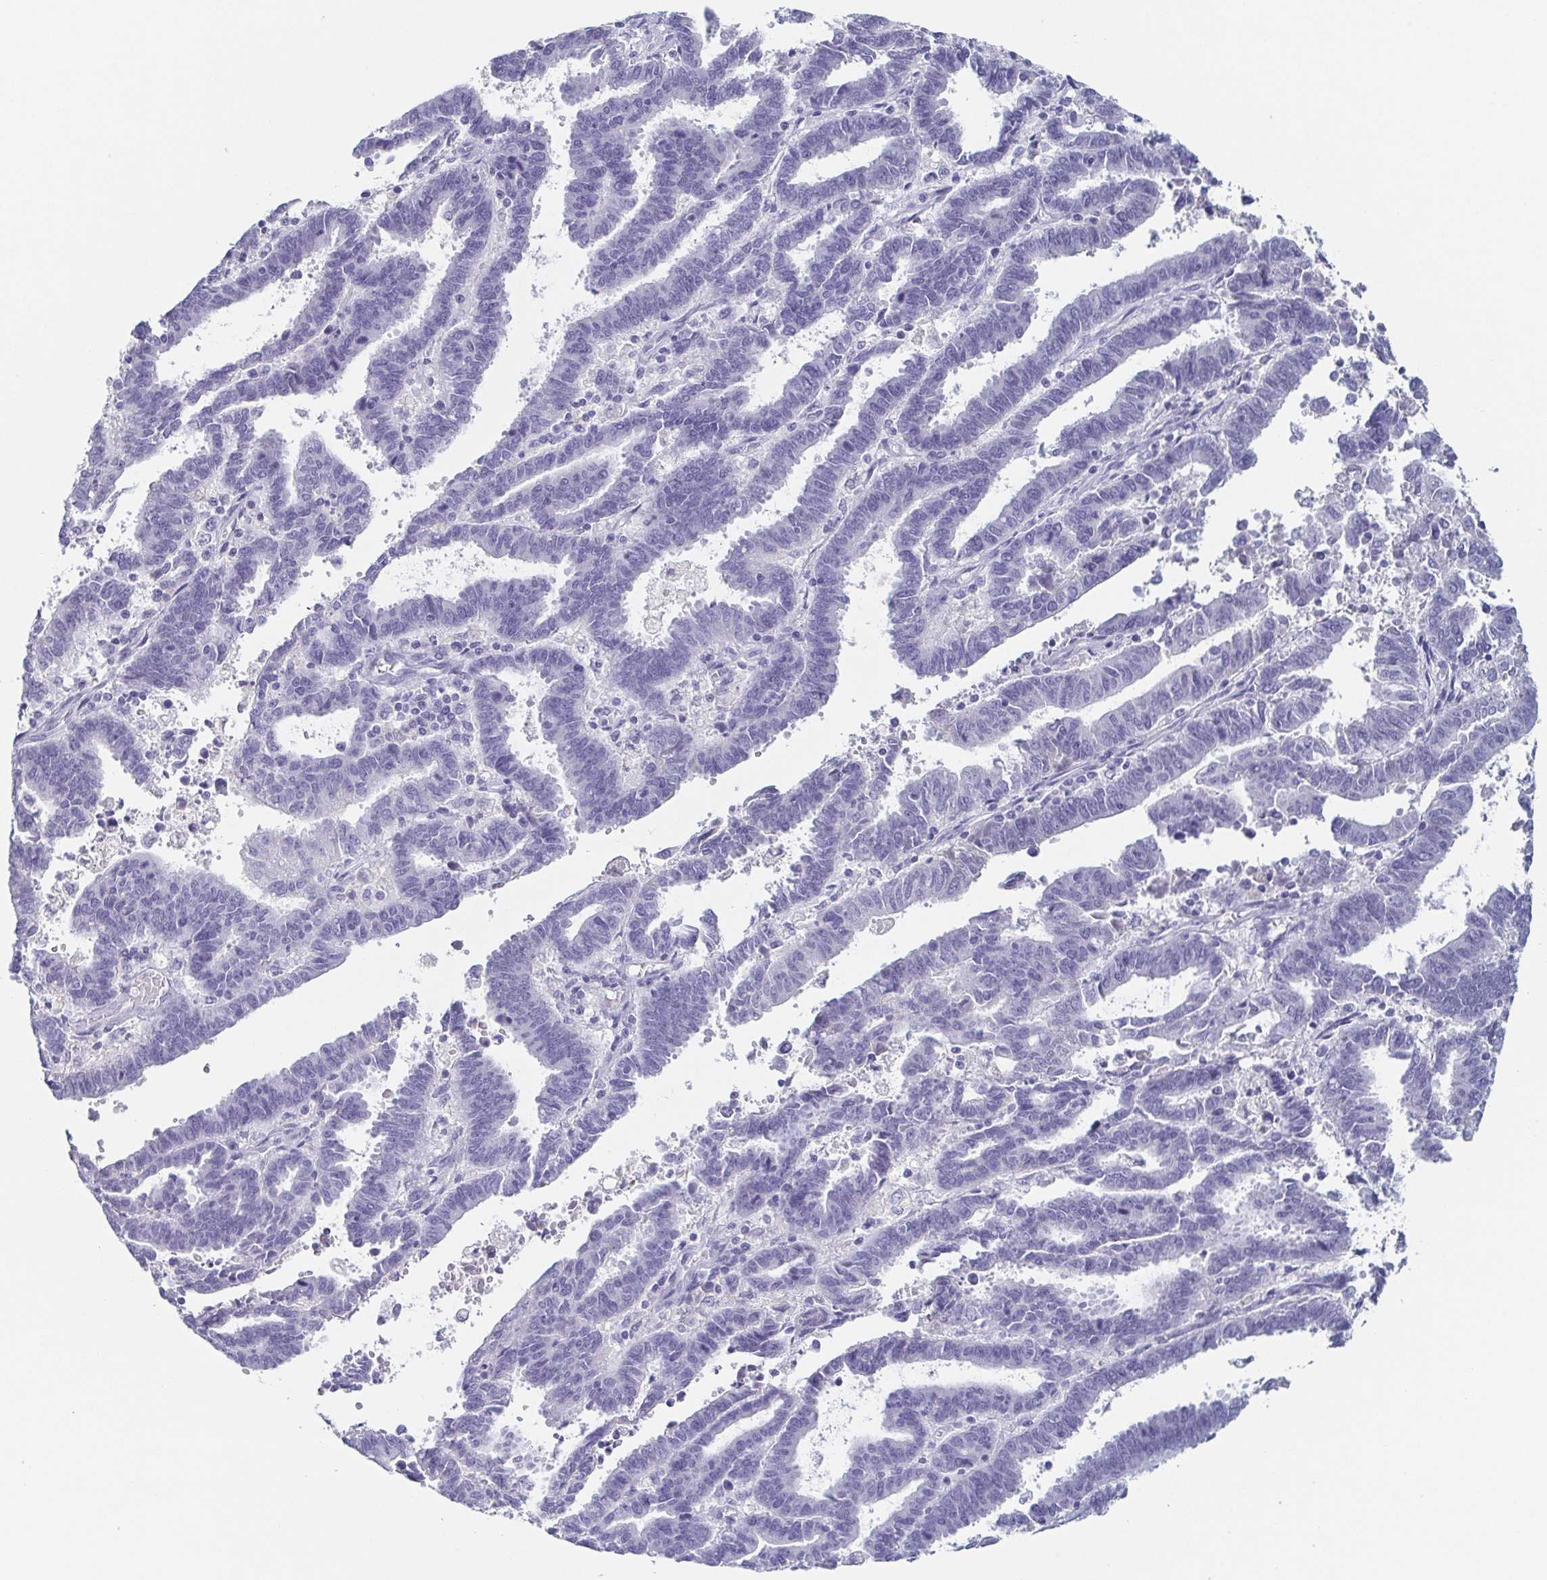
{"staining": {"intensity": "negative", "quantity": "none", "location": "none"}, "tissue": "endometrial cancer", "cell_type": "Tumor cells", "image_type": "cancer", "snomed": [{"axis": "morphology", "description": "Adenocarcinoma, NOS"}, {"axis": "topography", "description": "Uterus"}], "caption": "This is a histopathology image of immunohistochemistry staining of endometrial cancer, which shows no expression in tumor cells.", "gene": "ITLN1", "patient": {"sex": "female", "age": 83}}